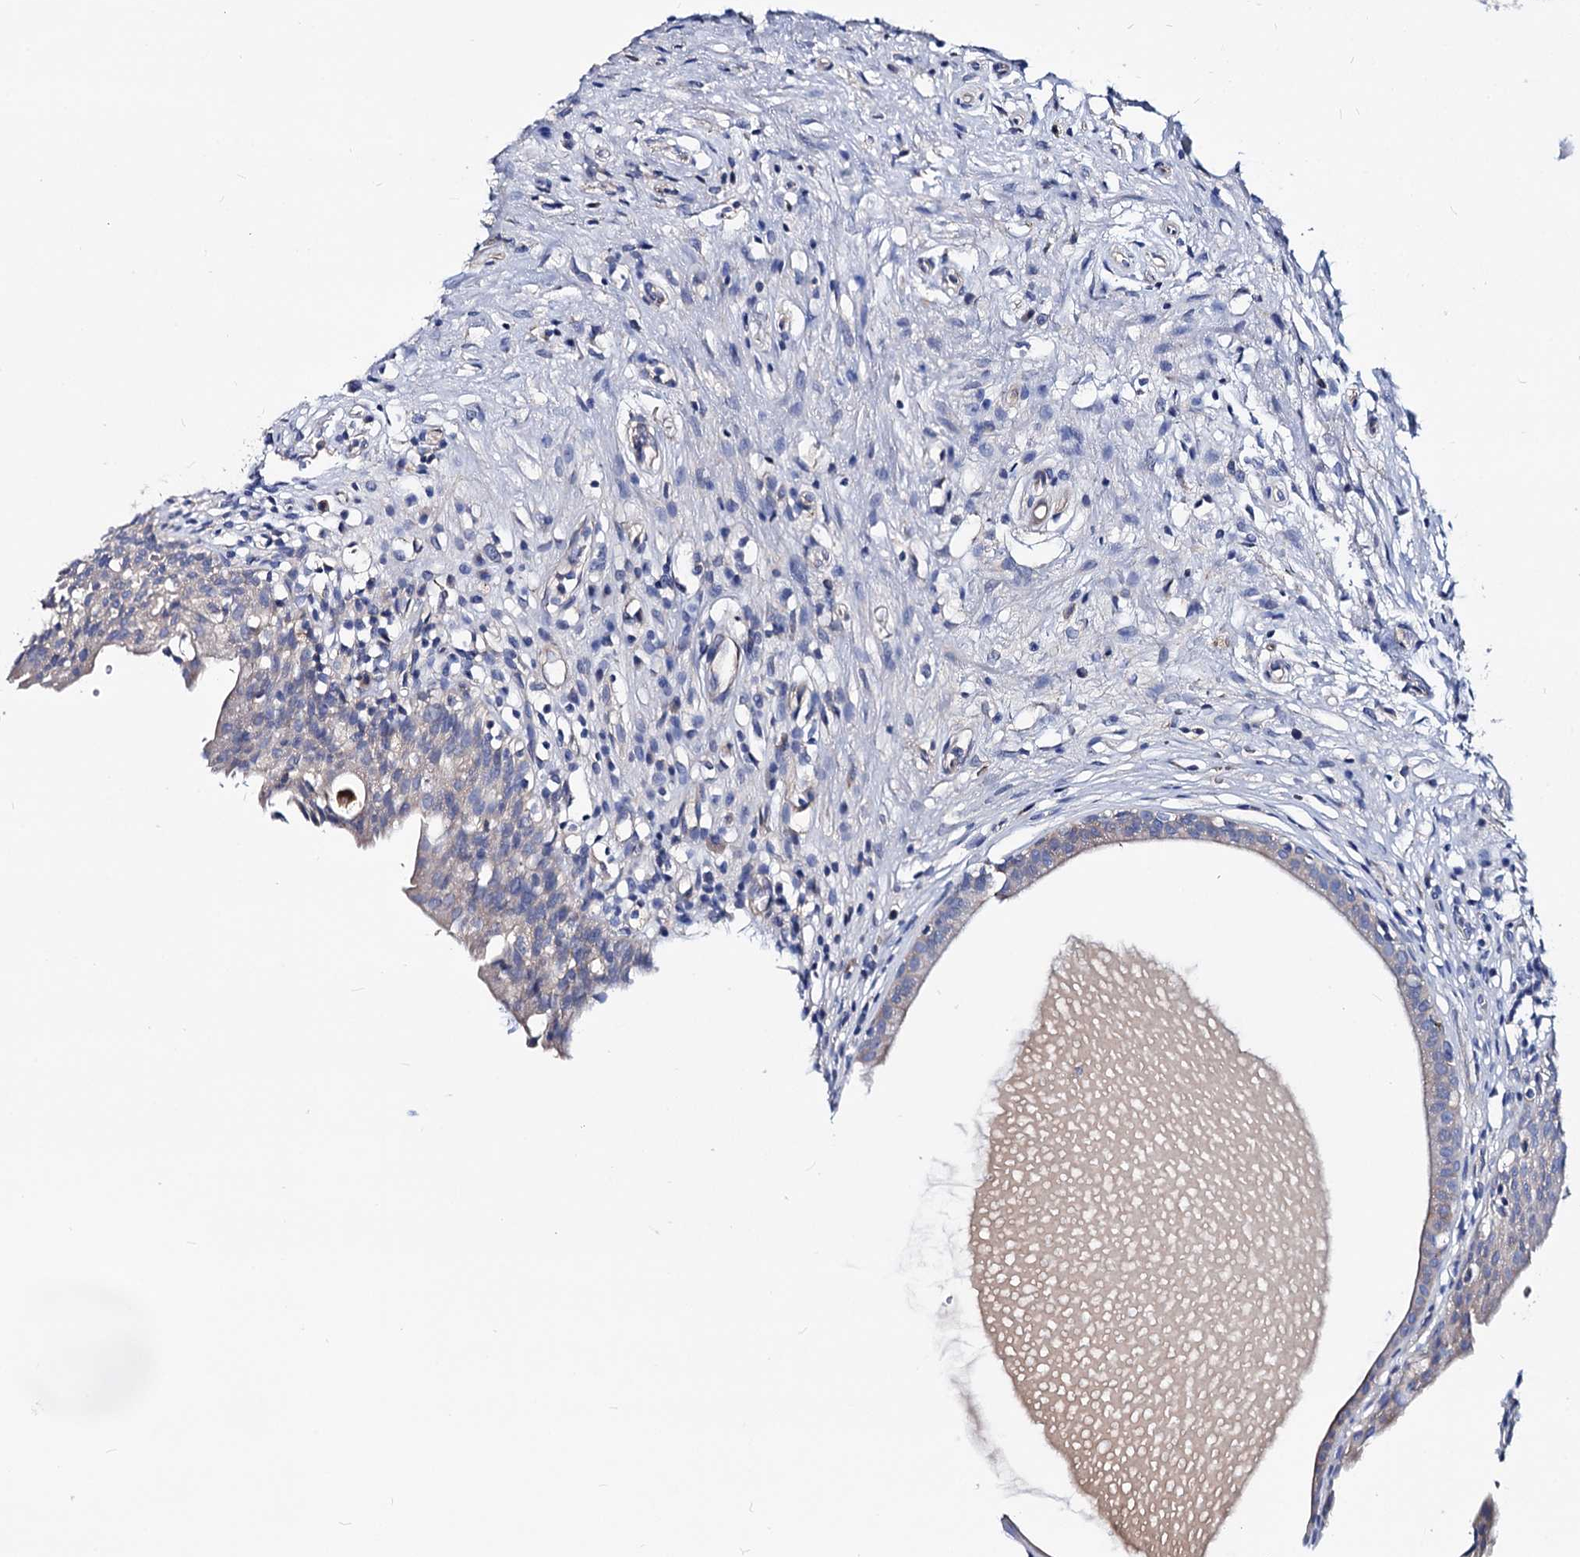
{"staining": {"intensity": "weak", "quantity": "<25%", "location": "cytoplasmic/membranous"}, "tissue": "urinary bladder", "cell_type": "Urothelial cells", "image_type": "normal", "snomed": [{"axis": "morphology", "description": "Normal tissue, NOS"}, {"axis": "morphology", "description": "Inflammation, NOS"}, {"axis": "topography", "description": "Urinary bladder"}], "caption": "Immunohistochemistry (IHC) photomicrograph of benign urinary bladder: urinary bladder stained with DAB (3,3'-diaminobenzidine) shows no significant protein expression in urothelial cells.", "gene": "DYDC2", "patient": {"sex": "male", "age": 63}}